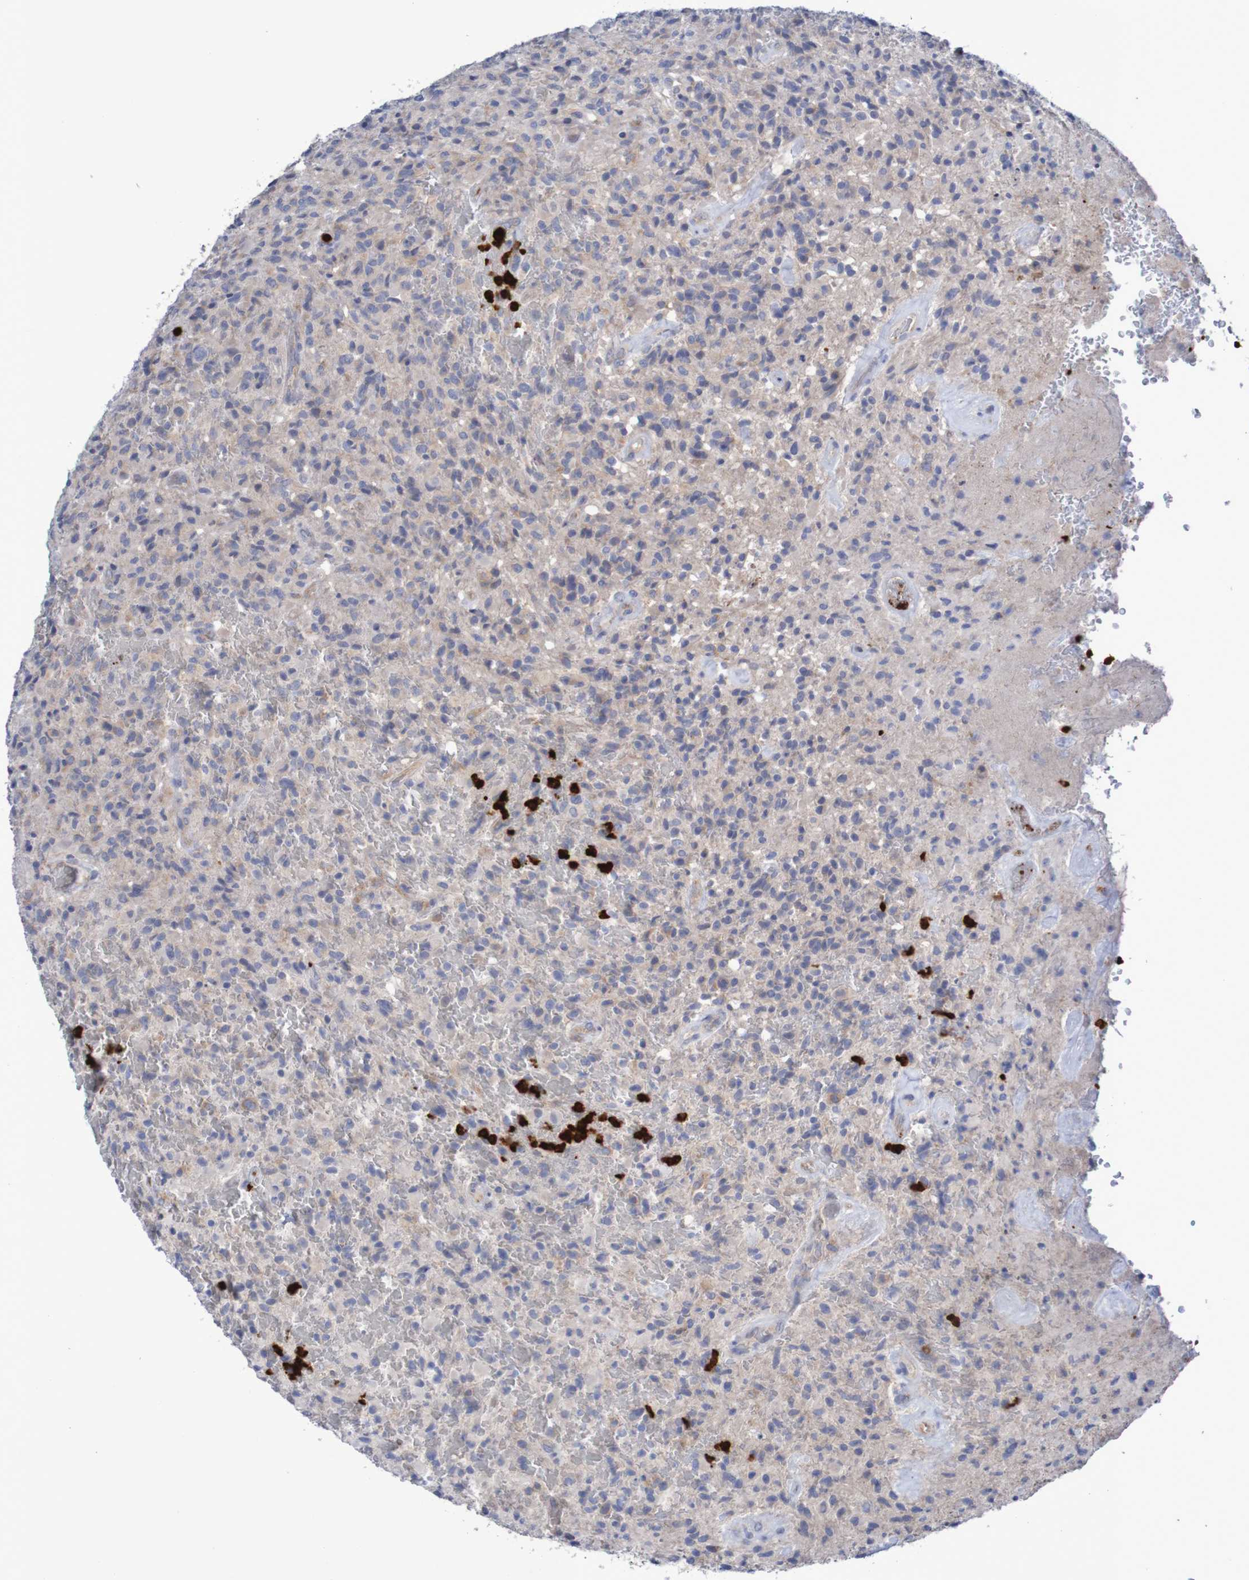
{"staining": {"intensity": "weak", "quantity": "<25%", "location": "cytoplasmic/membranous"}, "tissue": "glioma", "cell_type": "Tumor cells", "image_type": "cancer", "snomed": [{"axis": "morphology", "description": "Glioma, malignant, High grade"}, {"axis": "topography", "description": "Brain"}], "caption": "IHC micrograph of neoplastic tissue: human glioma stained with DAB (3,3'-diaminobenzidine) exhibits no significant protein staining in tumor cells. The staining is performed using DAB brown chromogen with nuclei counter-stained in using hematoxylin.", "gene": "PARP4", "patient": {"sex": "male", "age": 71}}